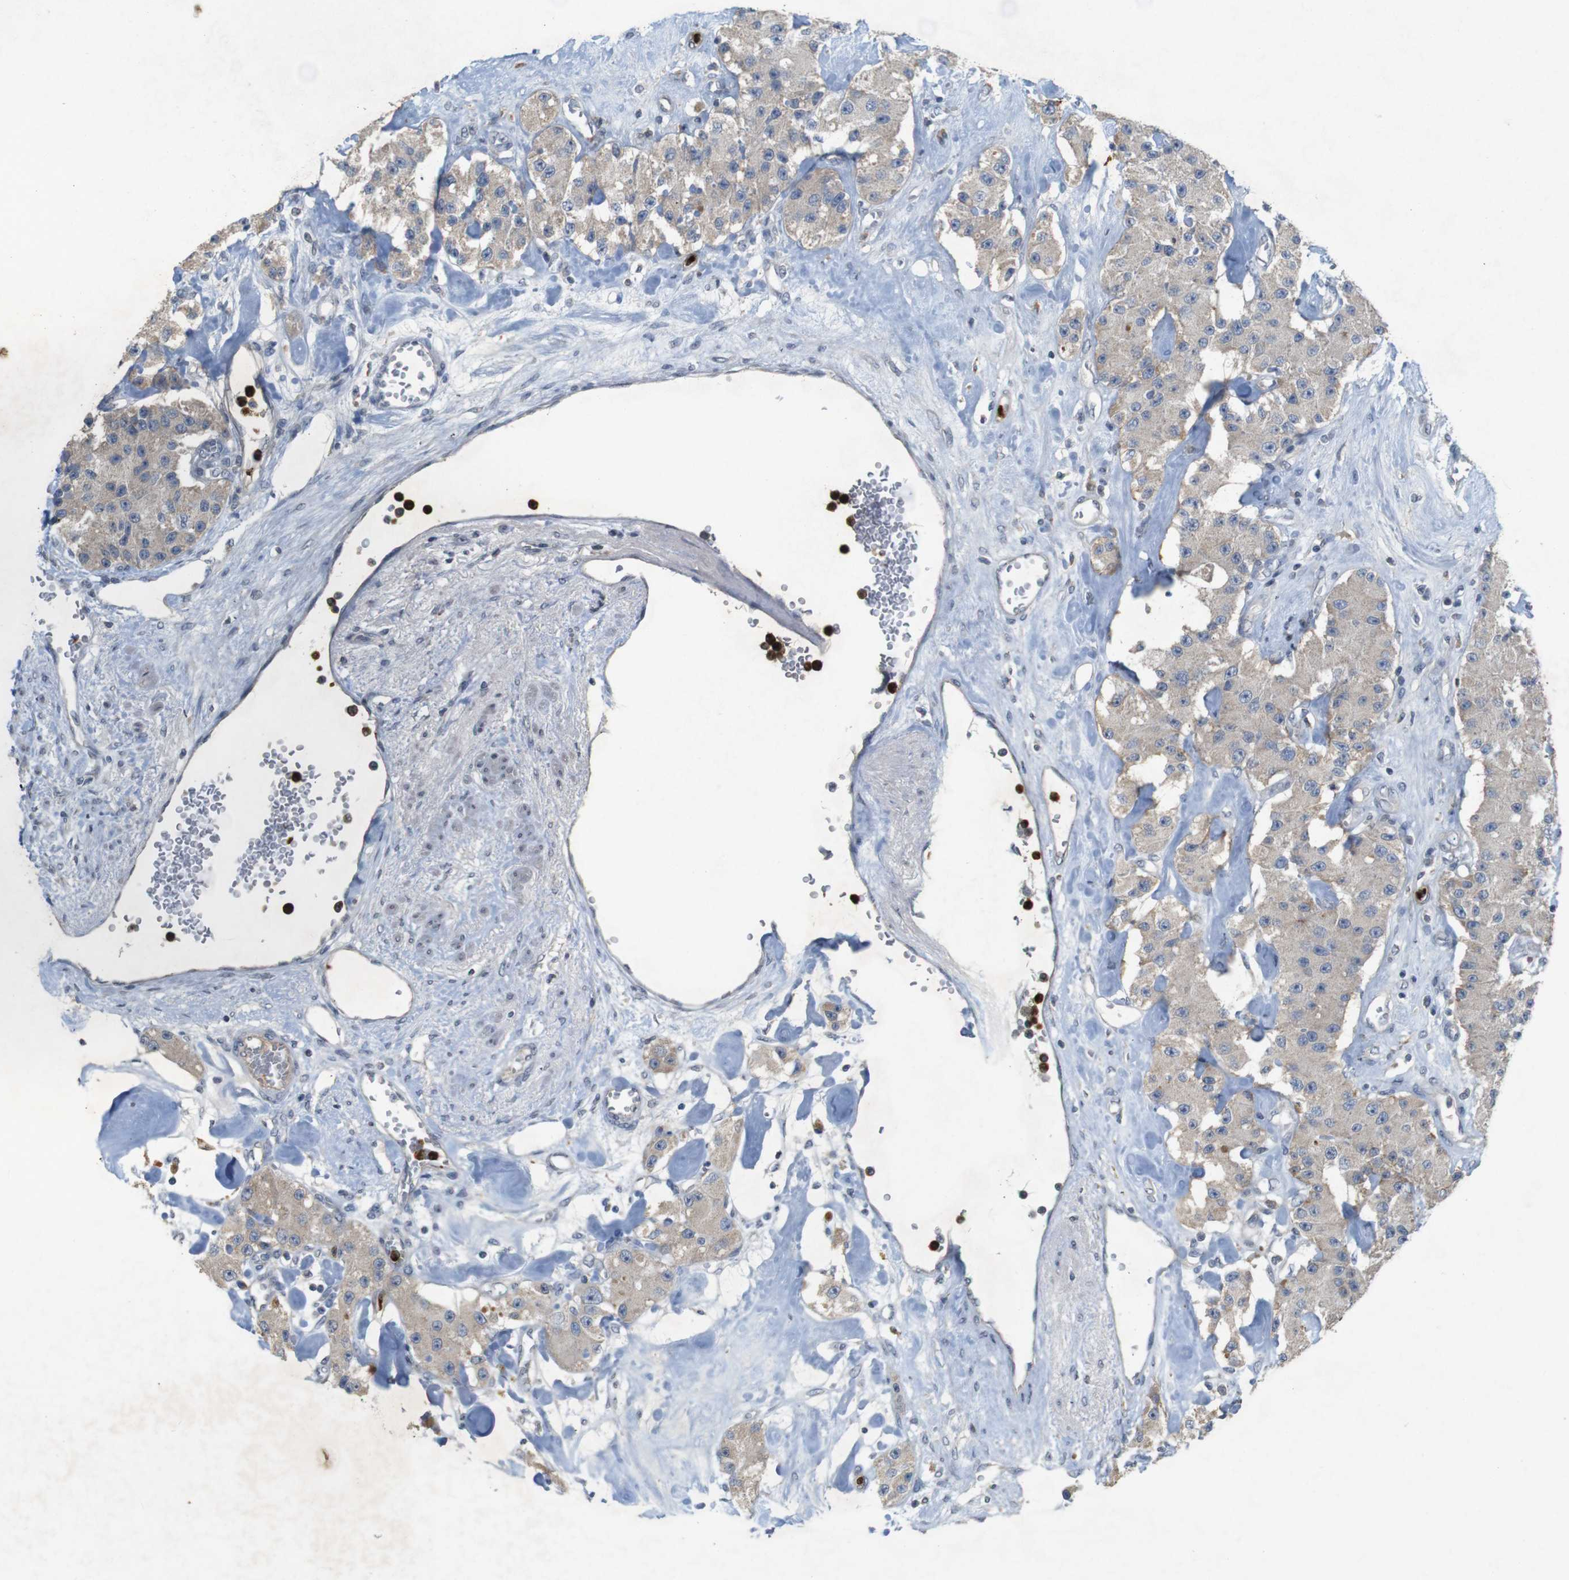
{"staining": {"intensity": "weak", "quantity": ">75%", "location": "cytoplasmic/membranous"}, "tissue": "carcinoid", "cell_type": "Tumor cells", "image_type": "cancer", "snomed": [{"axis": "morphology", "description": "Carcinoid, malignant, NOS"}, {"axis": "topography", "description": "Pancreas"}], "caption": "The immunohistochemical stain shows weak cytoplasmic/membranous staining in tumor cells of carcinoid tissue.", "gene": "TSPAN14", "patient": {"sex": "male", "age": 41}}